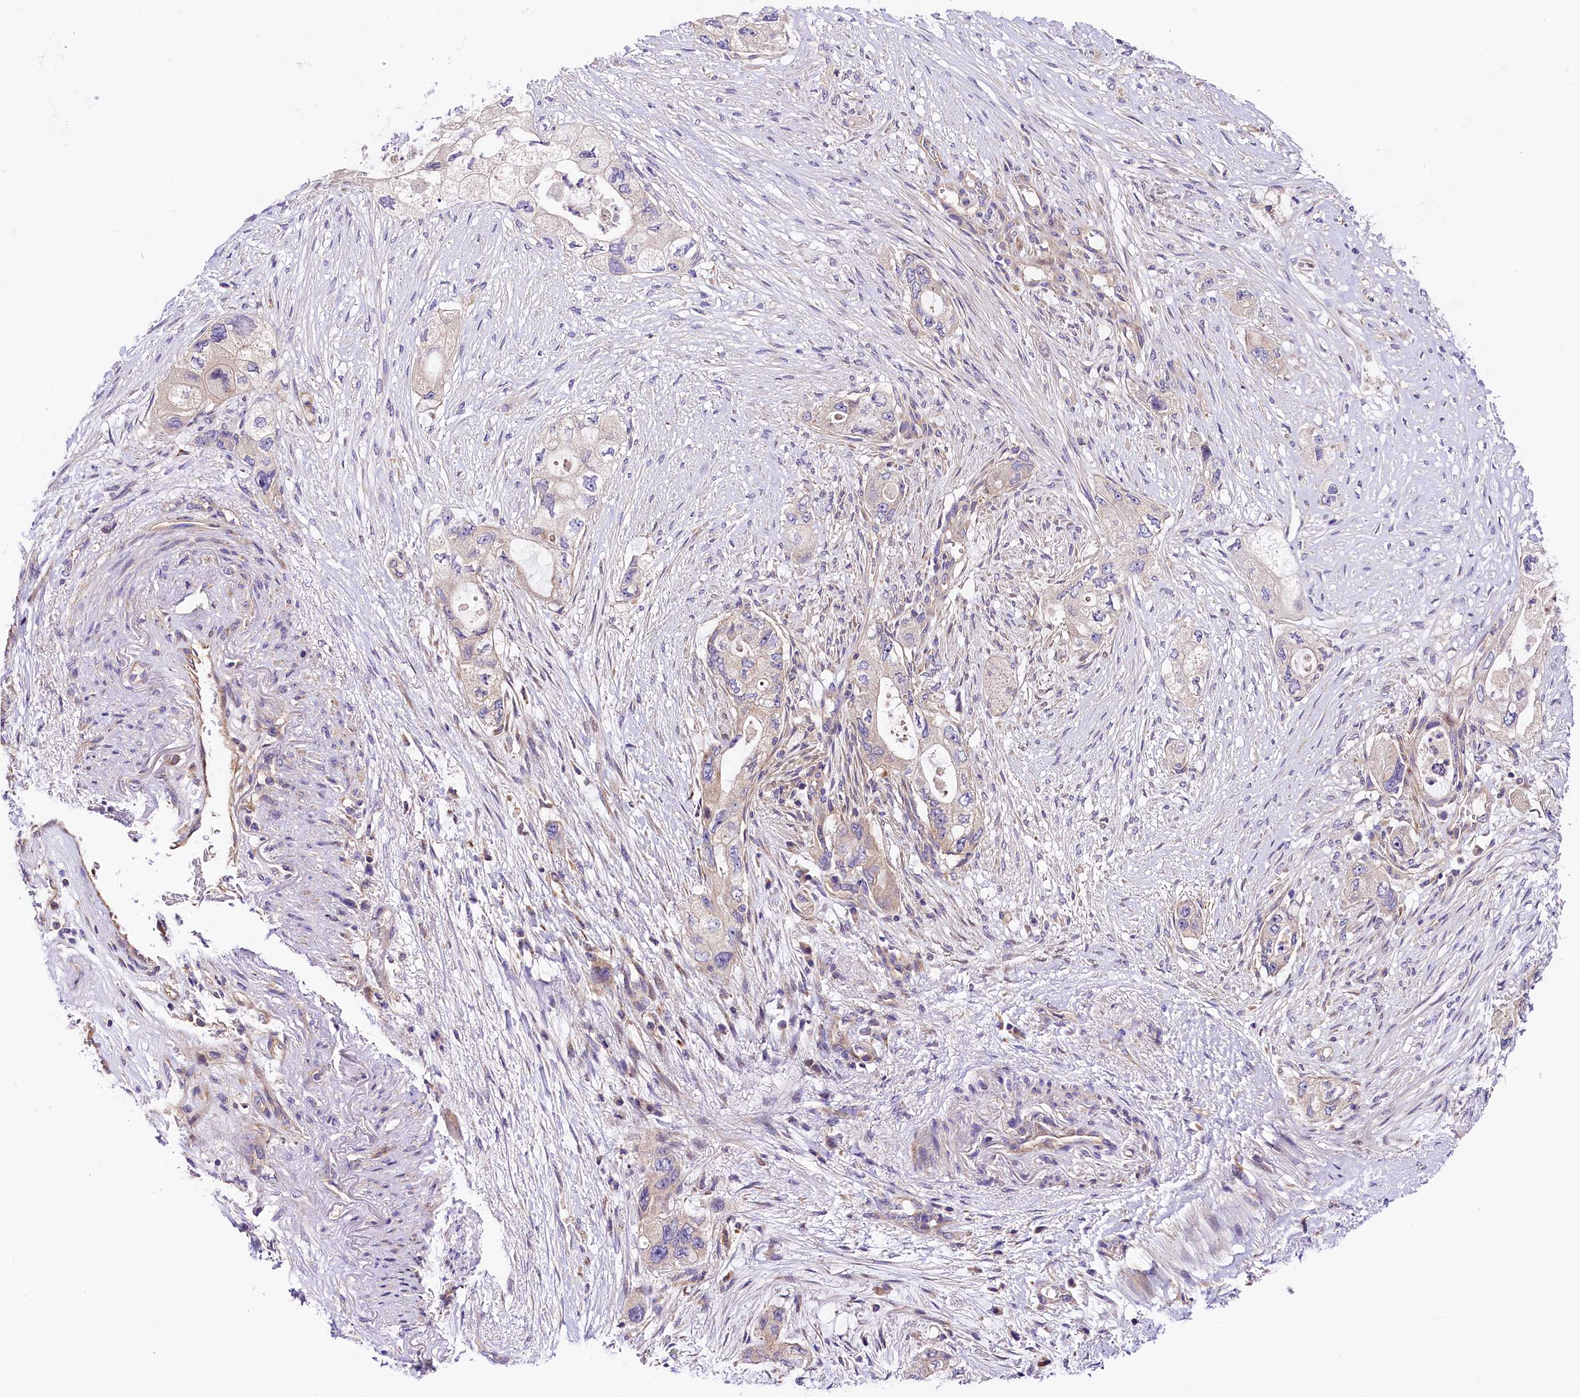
{"staining": {"intensity": "weak", "quantity": "<25%", "location": "cytoplasmic/membranous"}, "tissue": "pancreatic cancer", "cell_type": "Tumor cells", "image_type": "cancer", "snomed": [{"axis": "morphology", "description": "Adenocarcinoma, NOS"}, {"axis": "topography", "description": "Pancreas"}], "caption": "Protein analysis of pancreatic cancer reveals no significant positivity in tumor cells. Nuclei are stained in blue.", "gene": "ARMC6", "patient": {"sex": "female", "age": 73}}